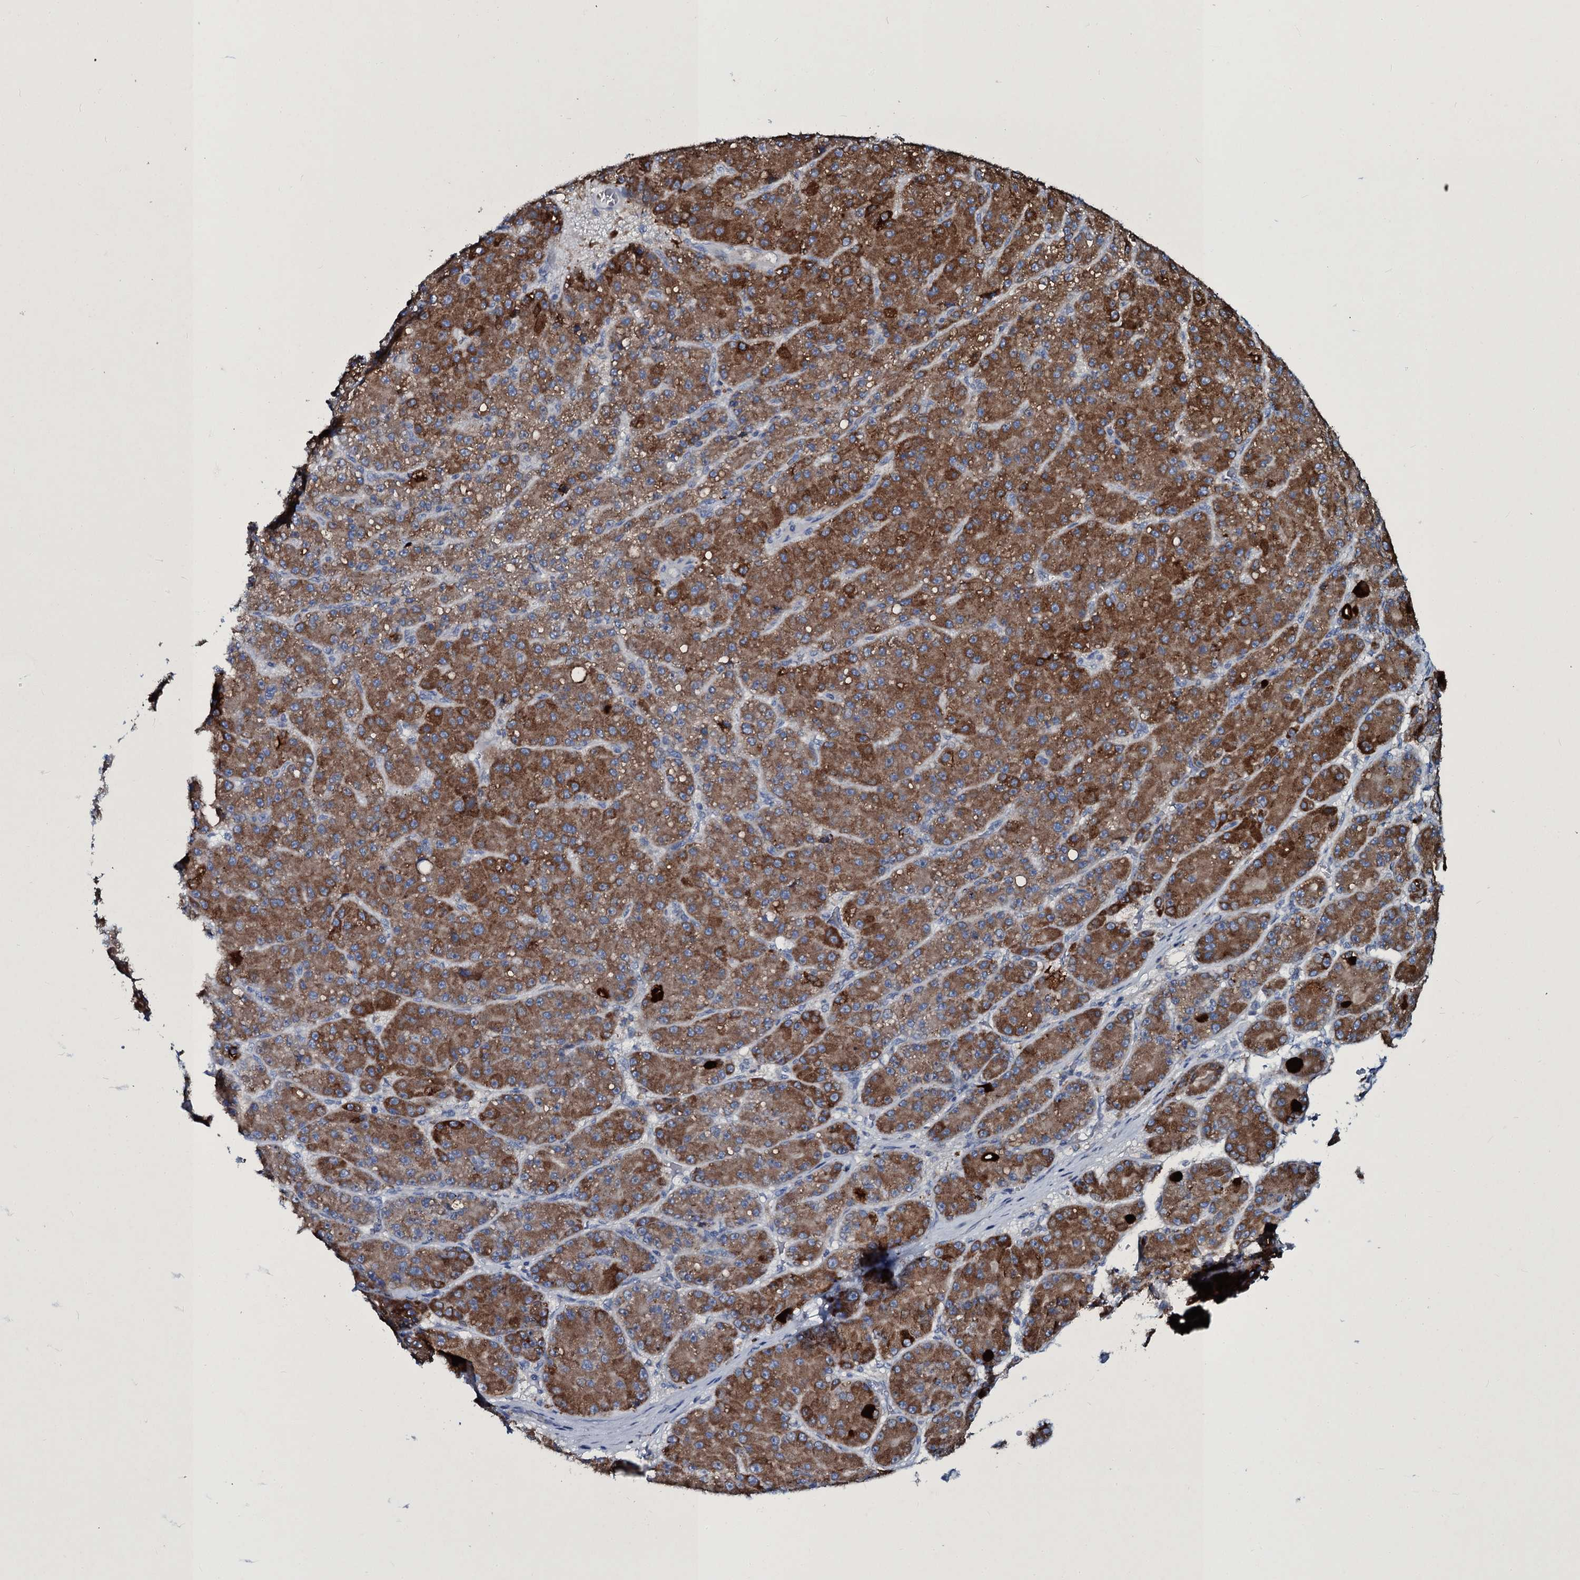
{"staining": {"intensity": "strong", "quantity": ">75%", "location": "cytoplasmic/membranous"}, "tissue": "liver cancer", "cell_type": "Tumor cells", "image_type": "cancer", "snomed": [{"axis": "morphology", "description": "Carcinoma, Hepatocellular, NOS"}, {"axis": "topography", "description": "Liver"}], "caption": "IHC of liver hepatocellular carcinoma reveals high levels of strong cytoplasmic/membranous staining in about >75% of tumor cells.", "gene": "TPGS2", "patient": {"sex": "male", "age": 67}}